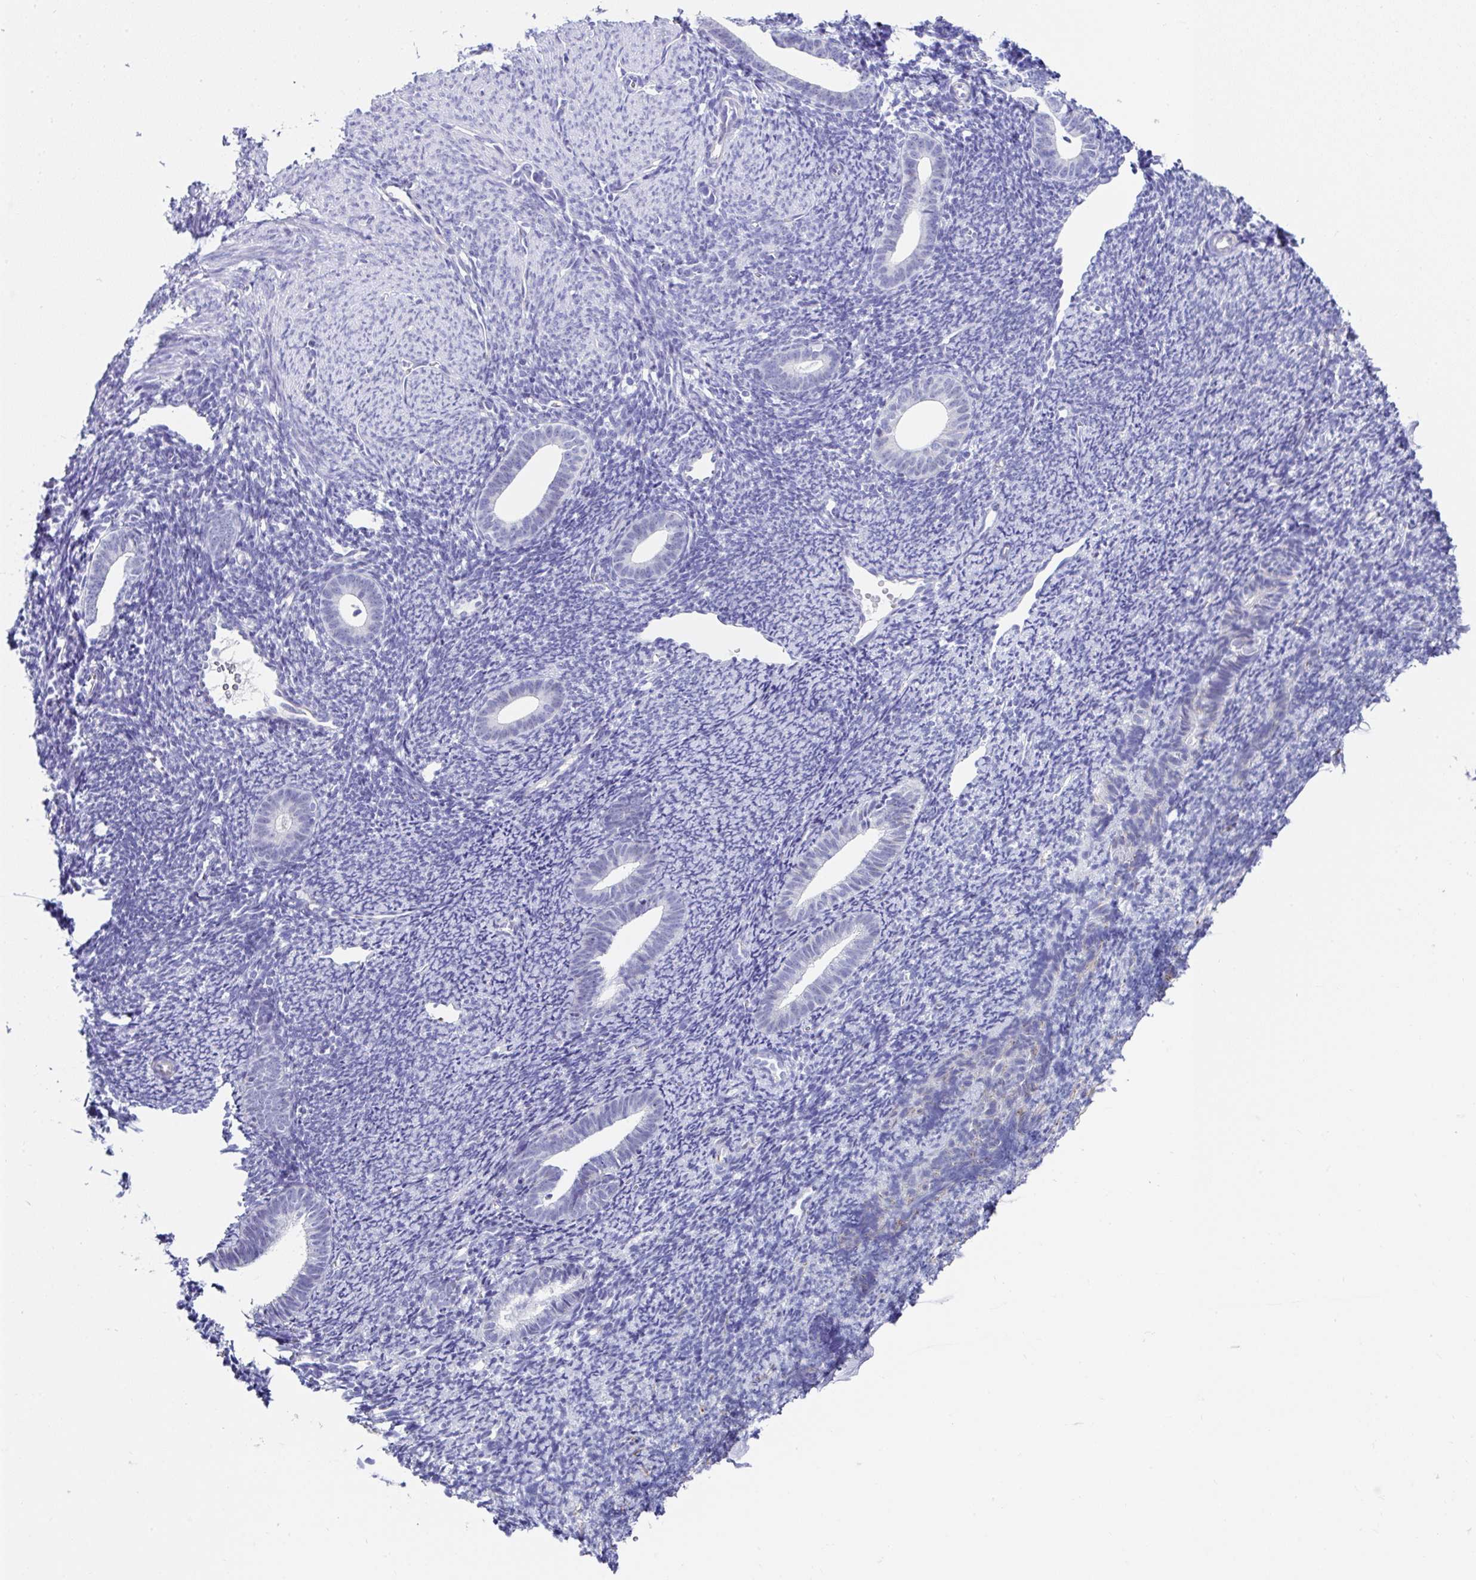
{"staining": {"intensity": "negative", "quantity": "none", "location": "none"}, "tissue": "endometrium", "cell_type": "Cells in endometrial stroma", "image_type": "normal", "snomed": [{"axis": "morphology", "description": "Normal tissue, NOS"}, {"axis": "topography", "description": "Endometrium"}], "caption": "Protein analysis of unremarkable endometrium reveals no significant staining in cells in endometrial stroma.", "gene": "TMPRSS11E", "patient": {"sex": "female", "age": 39}}